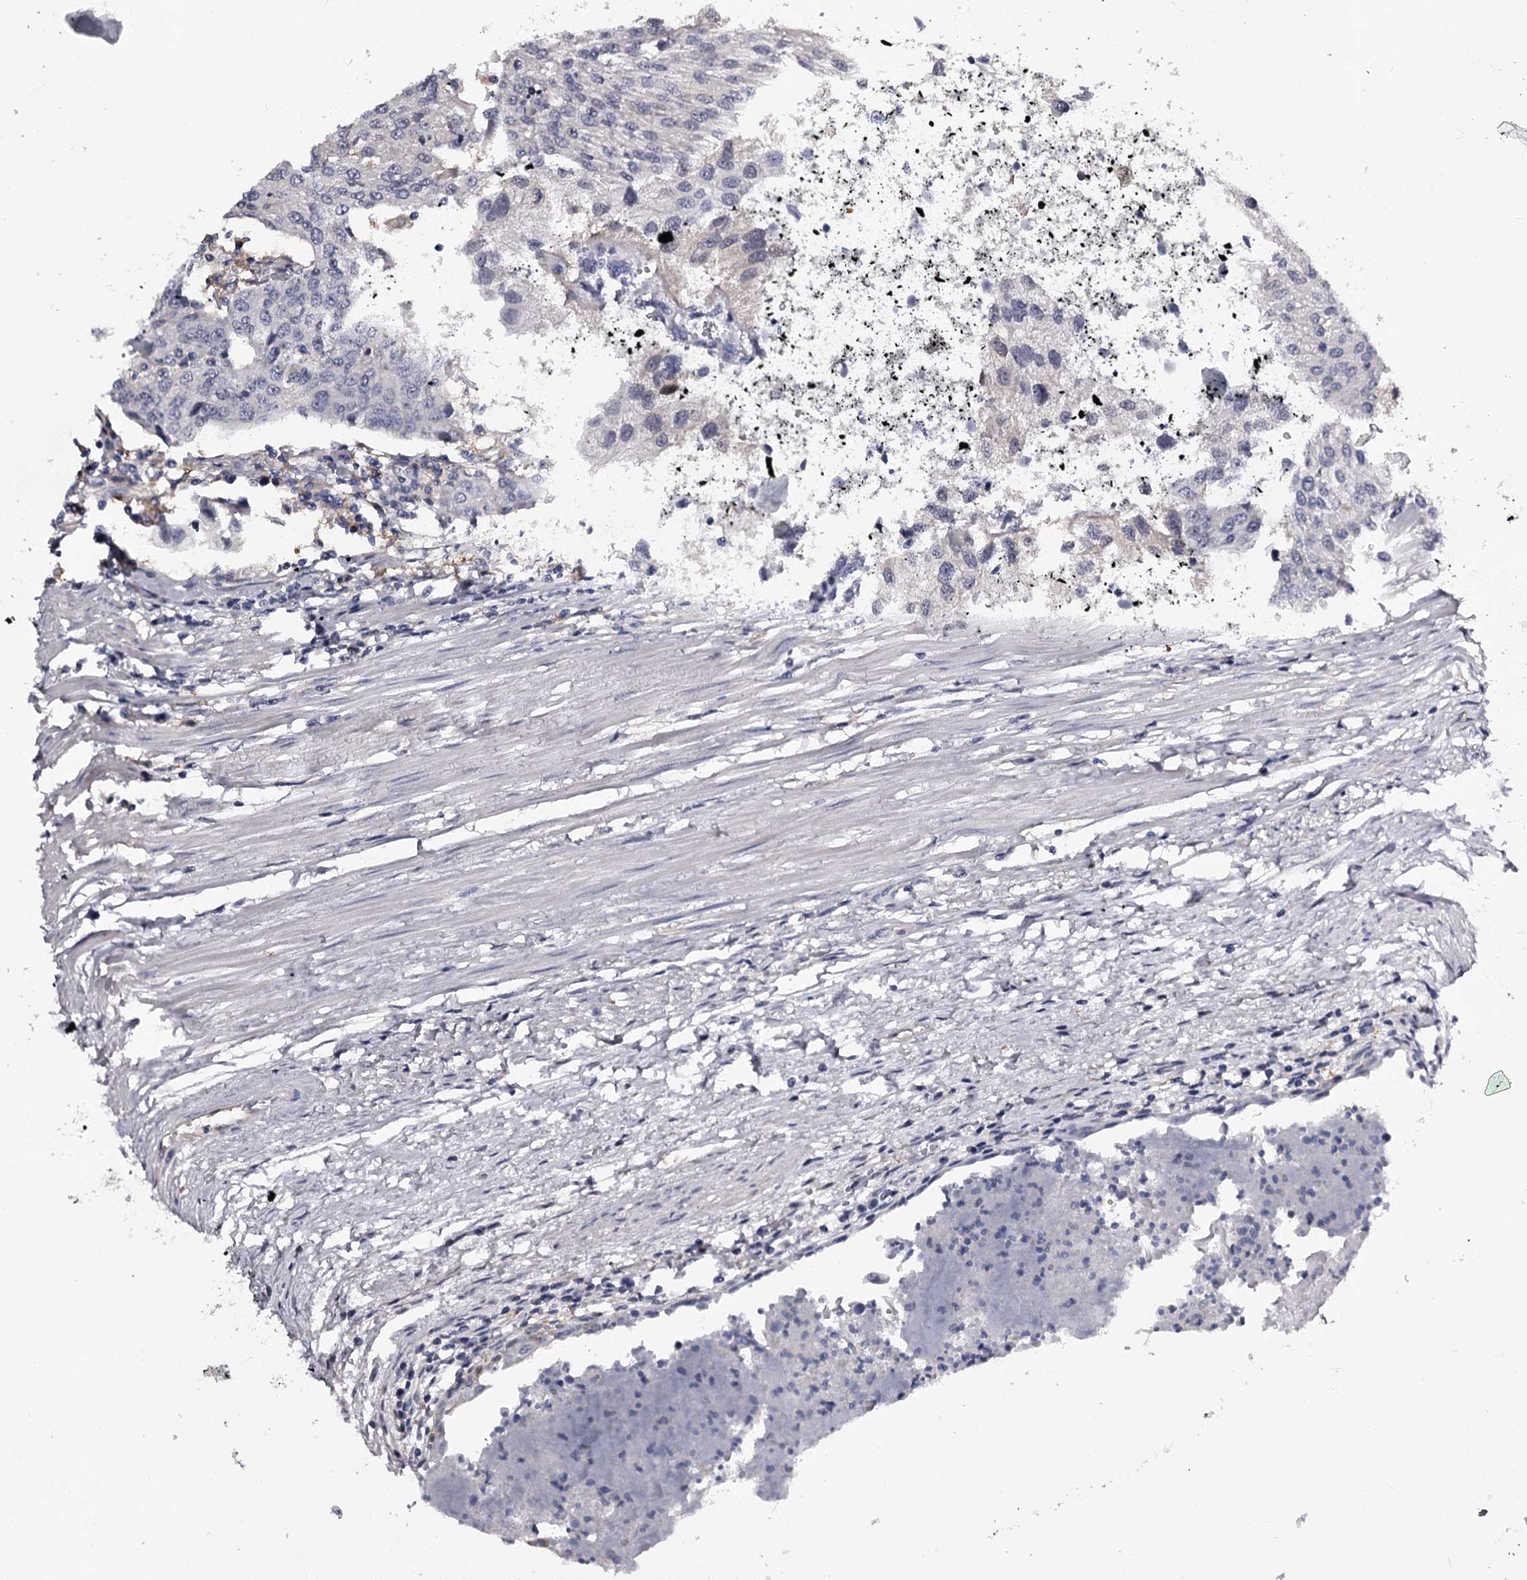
{"staining": {"intensity": "negative", "quantity": "none", "location": "none"}, "tissue": "urothelial cancer", "cell_type": "Tumor cells", "image_type": "cancer", "snomed": [{"axis": "morphology", "description": "Urothelial carcinoma, High grade"}, {"axis": "topography", "description": "Urinary bladder"}], "caption": "Histopathology image shows no significant protein positivity in tumor cells of high-grade urothelial carcinoma.", "gene": "GSTO1", "patient": {"sex": "female", "age": 85}}